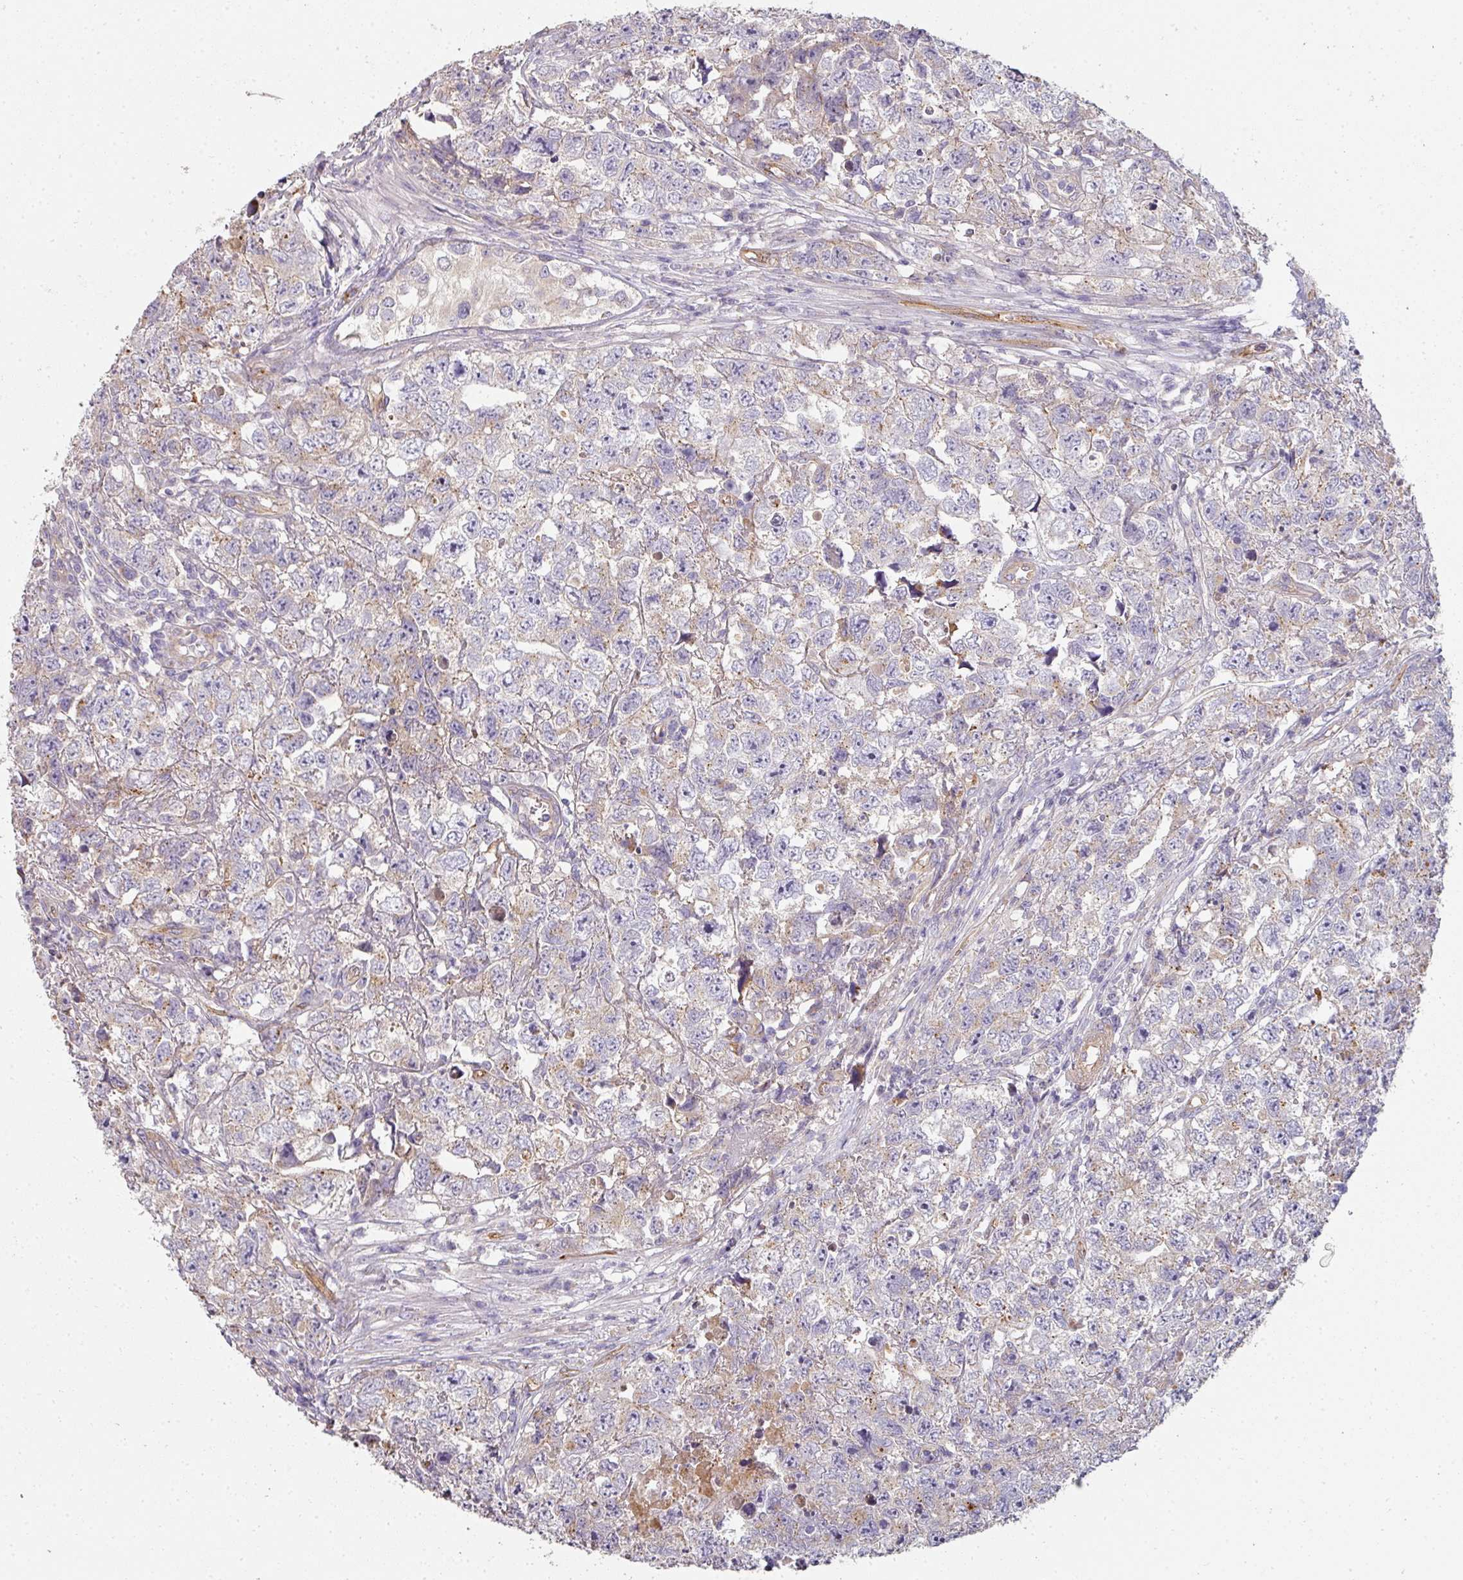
{"staining": {"intensity": "negative", "quantity": "none", "location": "none"}, "tissue": "testis cancer", "cell_type": "Tumor cells", "image_type": "cancer", "snomed": [{"axis": "morphology", "description": "Carcinoma, Embryonal, NOS"}, {"axis": "topography", "description": "Testis"}], "caption": "High magnification brightfield microscopy of testis embryonal carcinoma stained with DAB (3,3'-diaminobenzidine) (brown) and counterstained with hematoxylin (blue): tumor cells show no significant expression.", "gene": "PCDH1", "patient": {"sex": "male", "age": 22}}